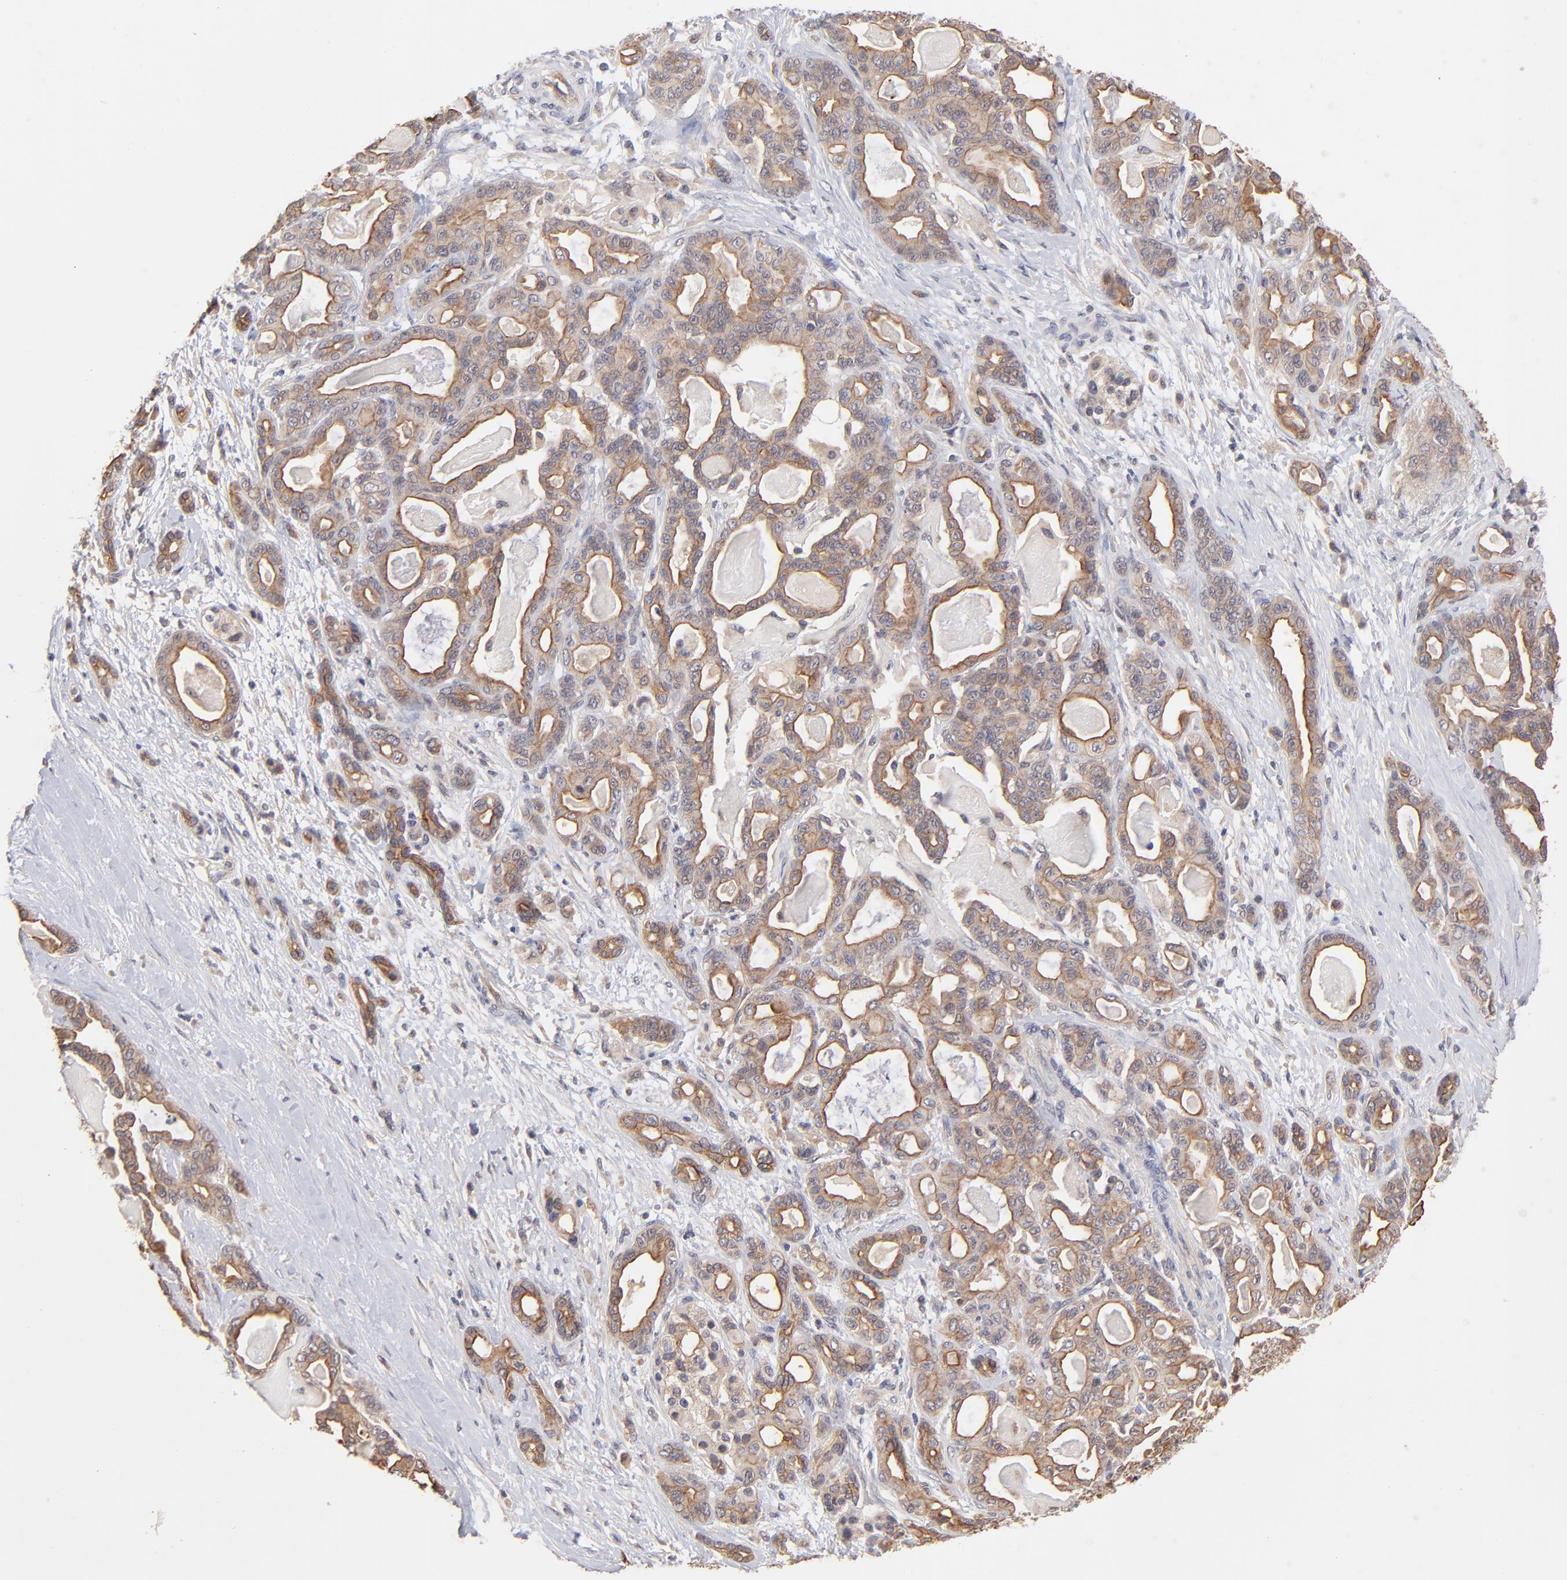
{"staining": {"intensity": "moderate", "quantity": ">75%", "location": "cytoplasmic/membranous"}, "tissue": "pancreatic cancer", "cell_type": "Tumor cells", "image_type": "cancer", "snomed": [{"axis": "morphology", "description": "Adenocarcinoma, NOS"}, {"axis": "topography", "description": "Pancreas"}], "caption": "Protein expression by immunohistochemistry (IHC) reveals moderate cytoplasmic/membranous positivity in about >75% of tumor cells in pancreatic adenocarcinoma. The protein is shown in brown color, while the nuclei are stained blue.", "gene": "STAP2", "patient": {"sex": "male", "age": 63}}